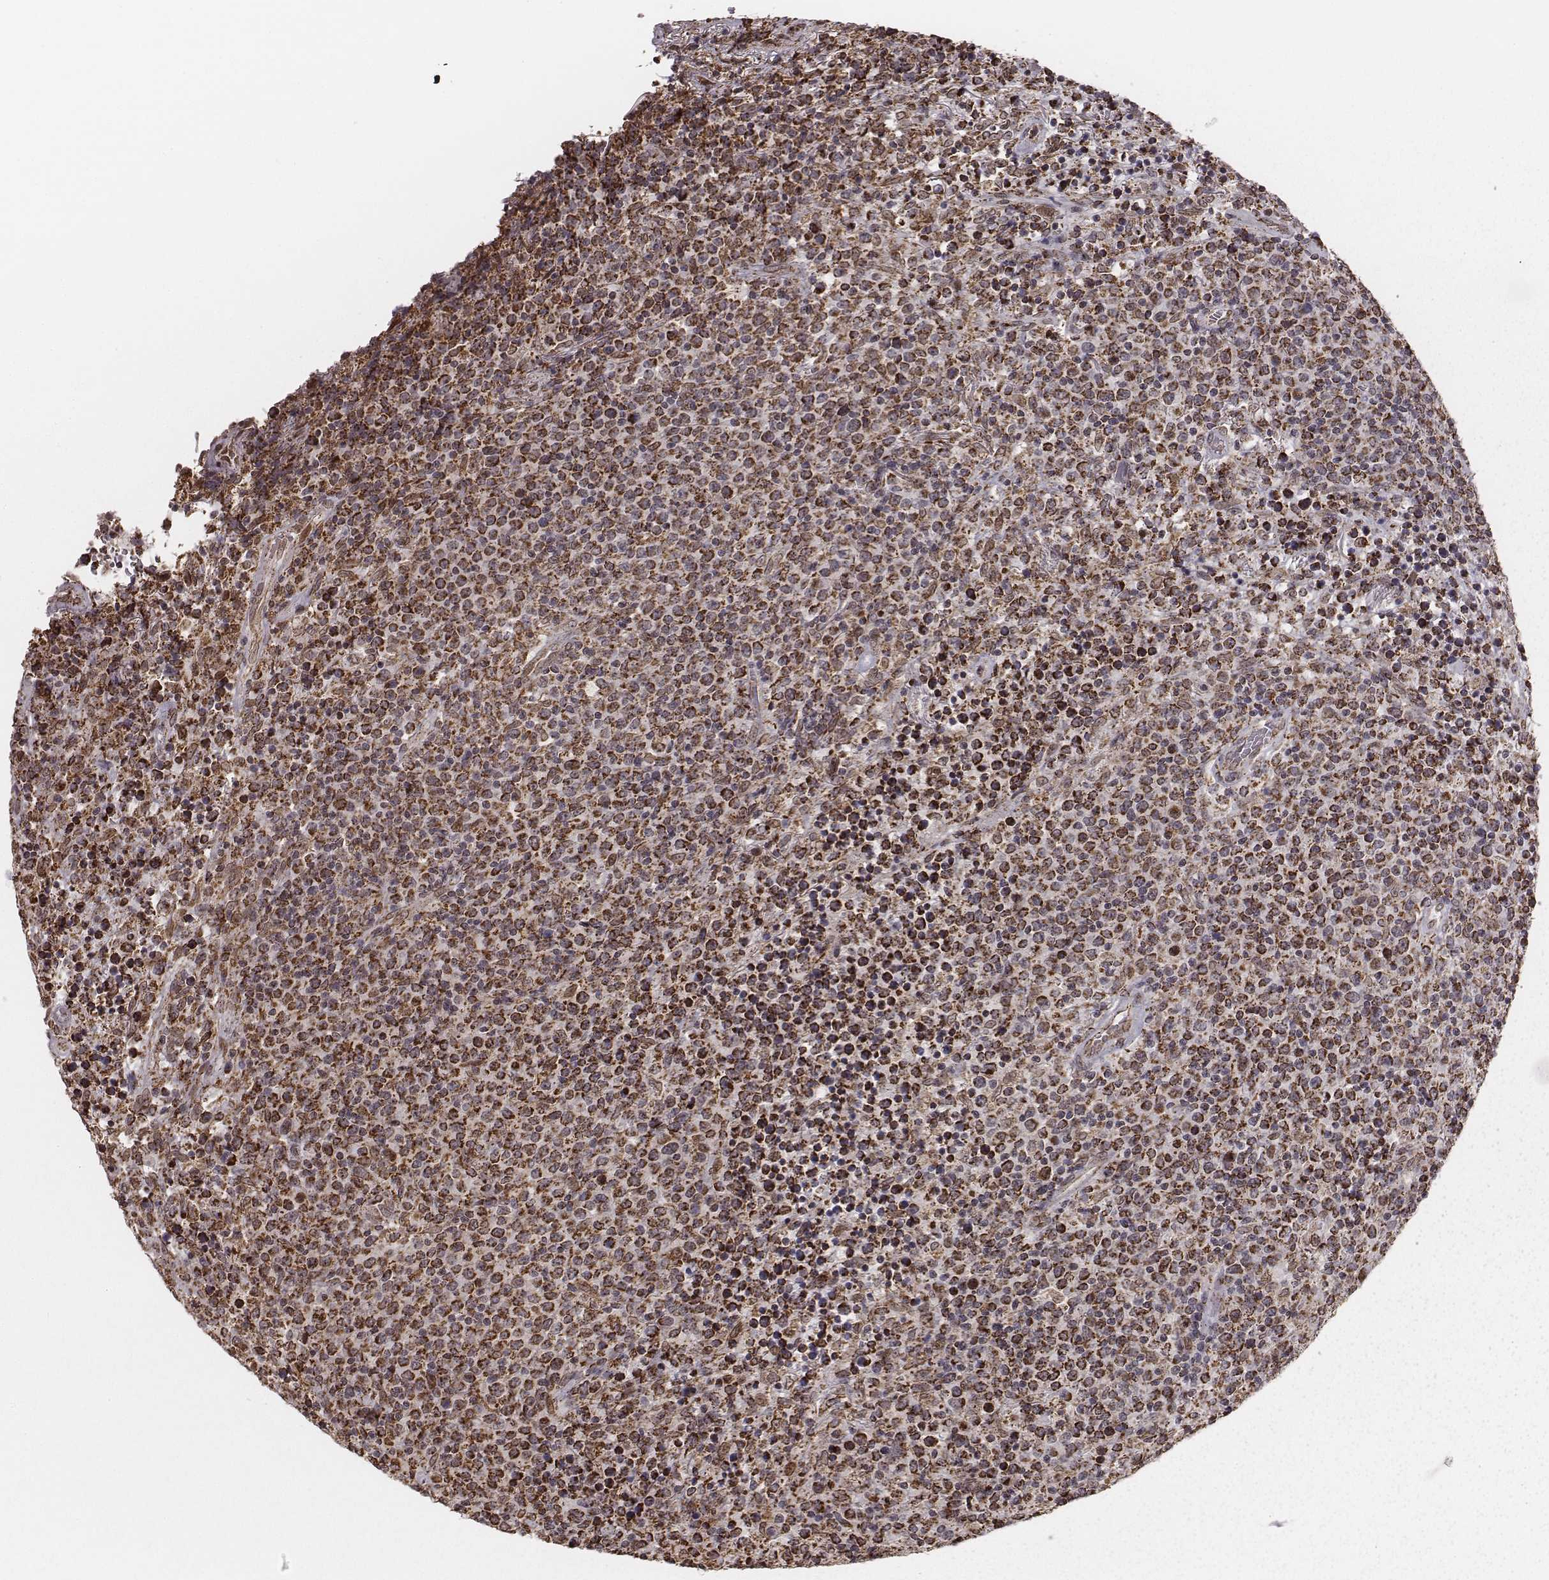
{"staining": {"intensity": "moderate", "quantity": ">75%", "location": "cytoplasmic/membranous"}, "tissue": "lymphoma", "cell_type": "Tumor cells", "image_type": "cancer", "snomed": [{"axis": "morphology", "description": "Malignant lymphoma, non-Hodgkin's type, High grade"}, {"axis": "topography", "description": "Lung"}], "caption": "This is an image of IHC staining of lymphoma, which shows moderate staining in the cytoplasmic/membranous of tumor cells.", "gene": "ACOT2", "patient": {"sex": "male", "age": 79}}